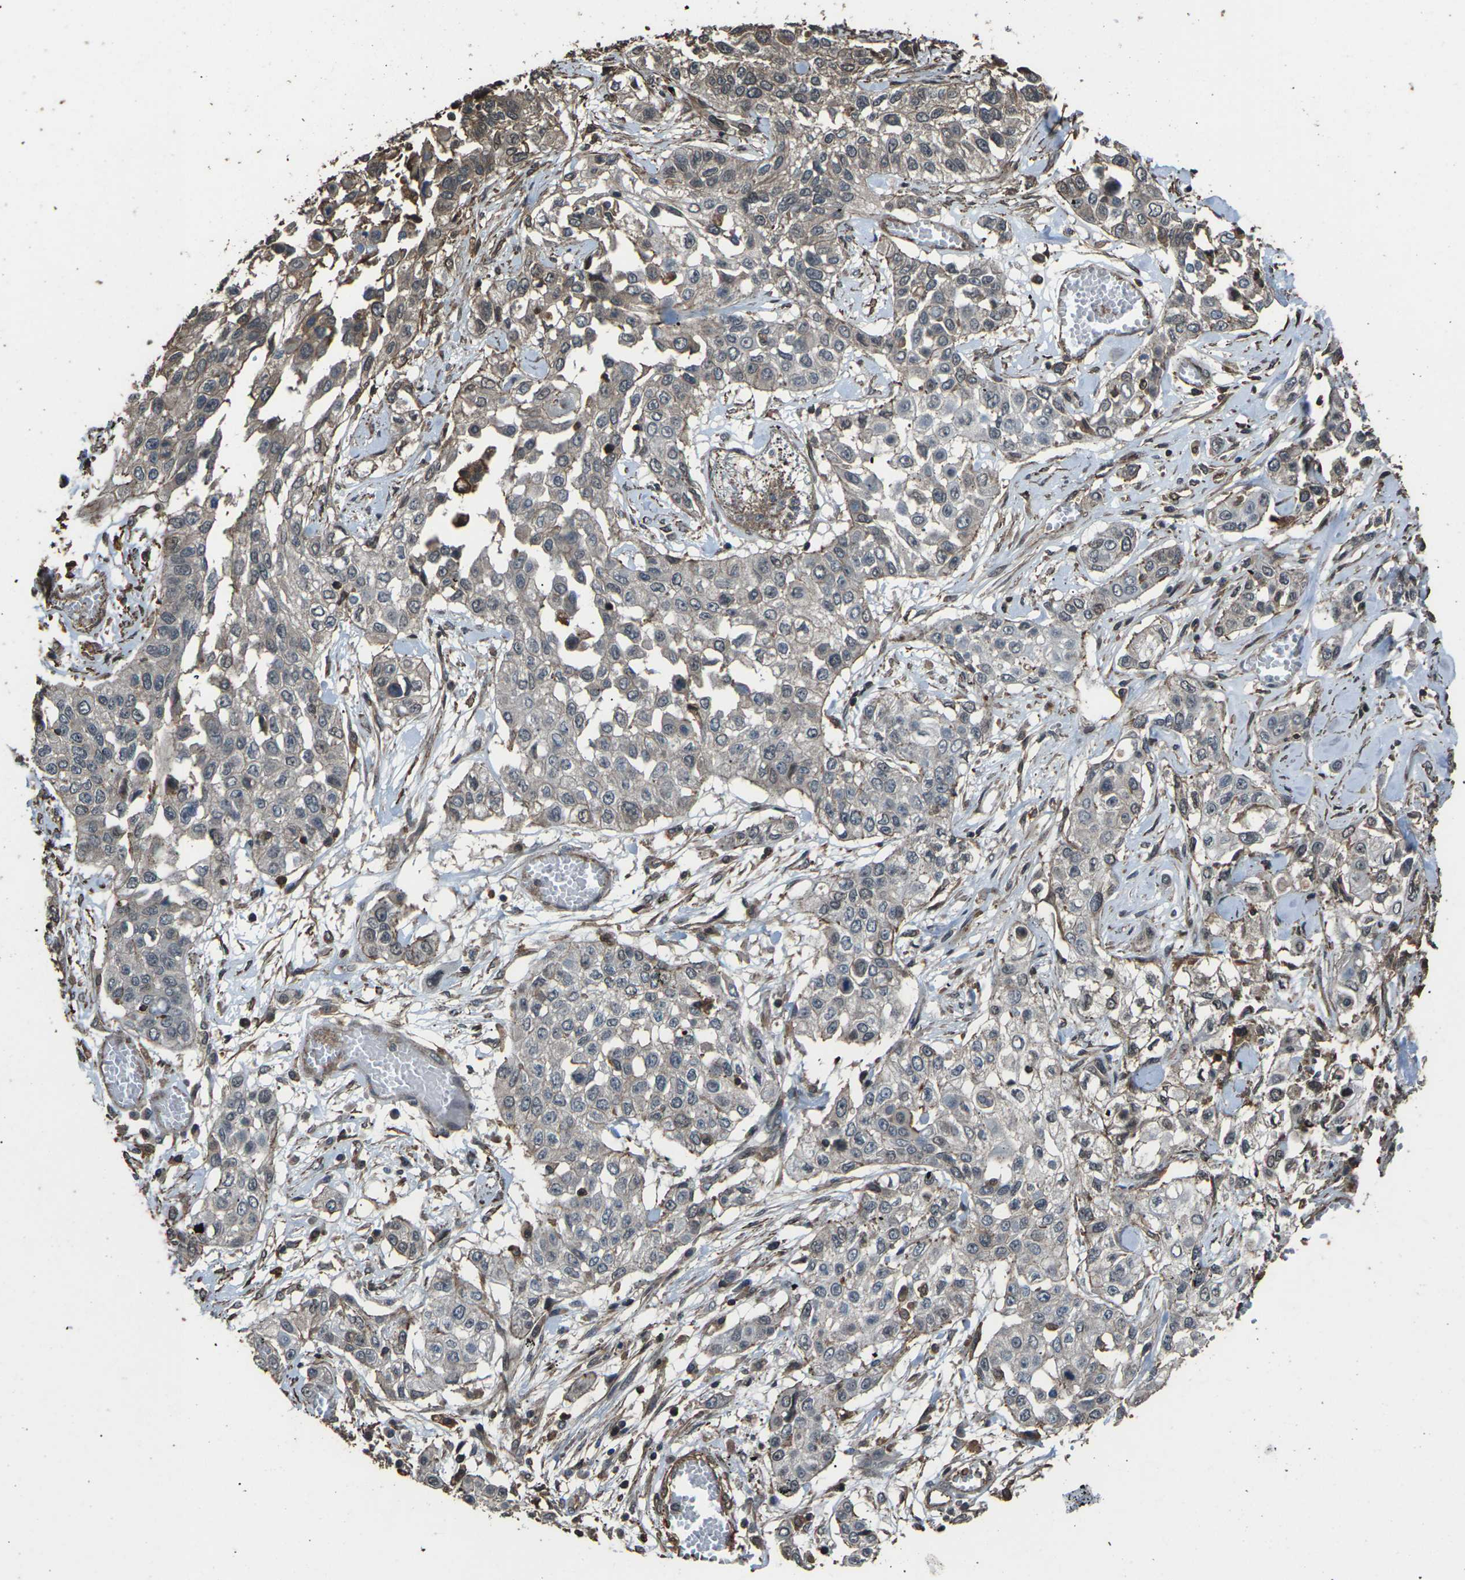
{"staining": {"intensity": "weak", "quantity": "<25%", "location": "cytoplasmic/membranous"}, "tissue": "lung cancer", "cell_type": "Tumor cells", "image_type": "cancer", "snomed": [{"axis": "morphology", "description": "Squamous cell carcinoma, NOS"}, {"axis": "topography", "description": "Lung"}], "caption": "An immunohistochemistry (IHC) photomicrograph of lung cancer (squamous cell carcinoma) is shown. There is no staining in tumor cells of lung cancer (squamous cell carcinoma).", "gene": "DHPS", "patient": {"sex": "male", "age": 71}}